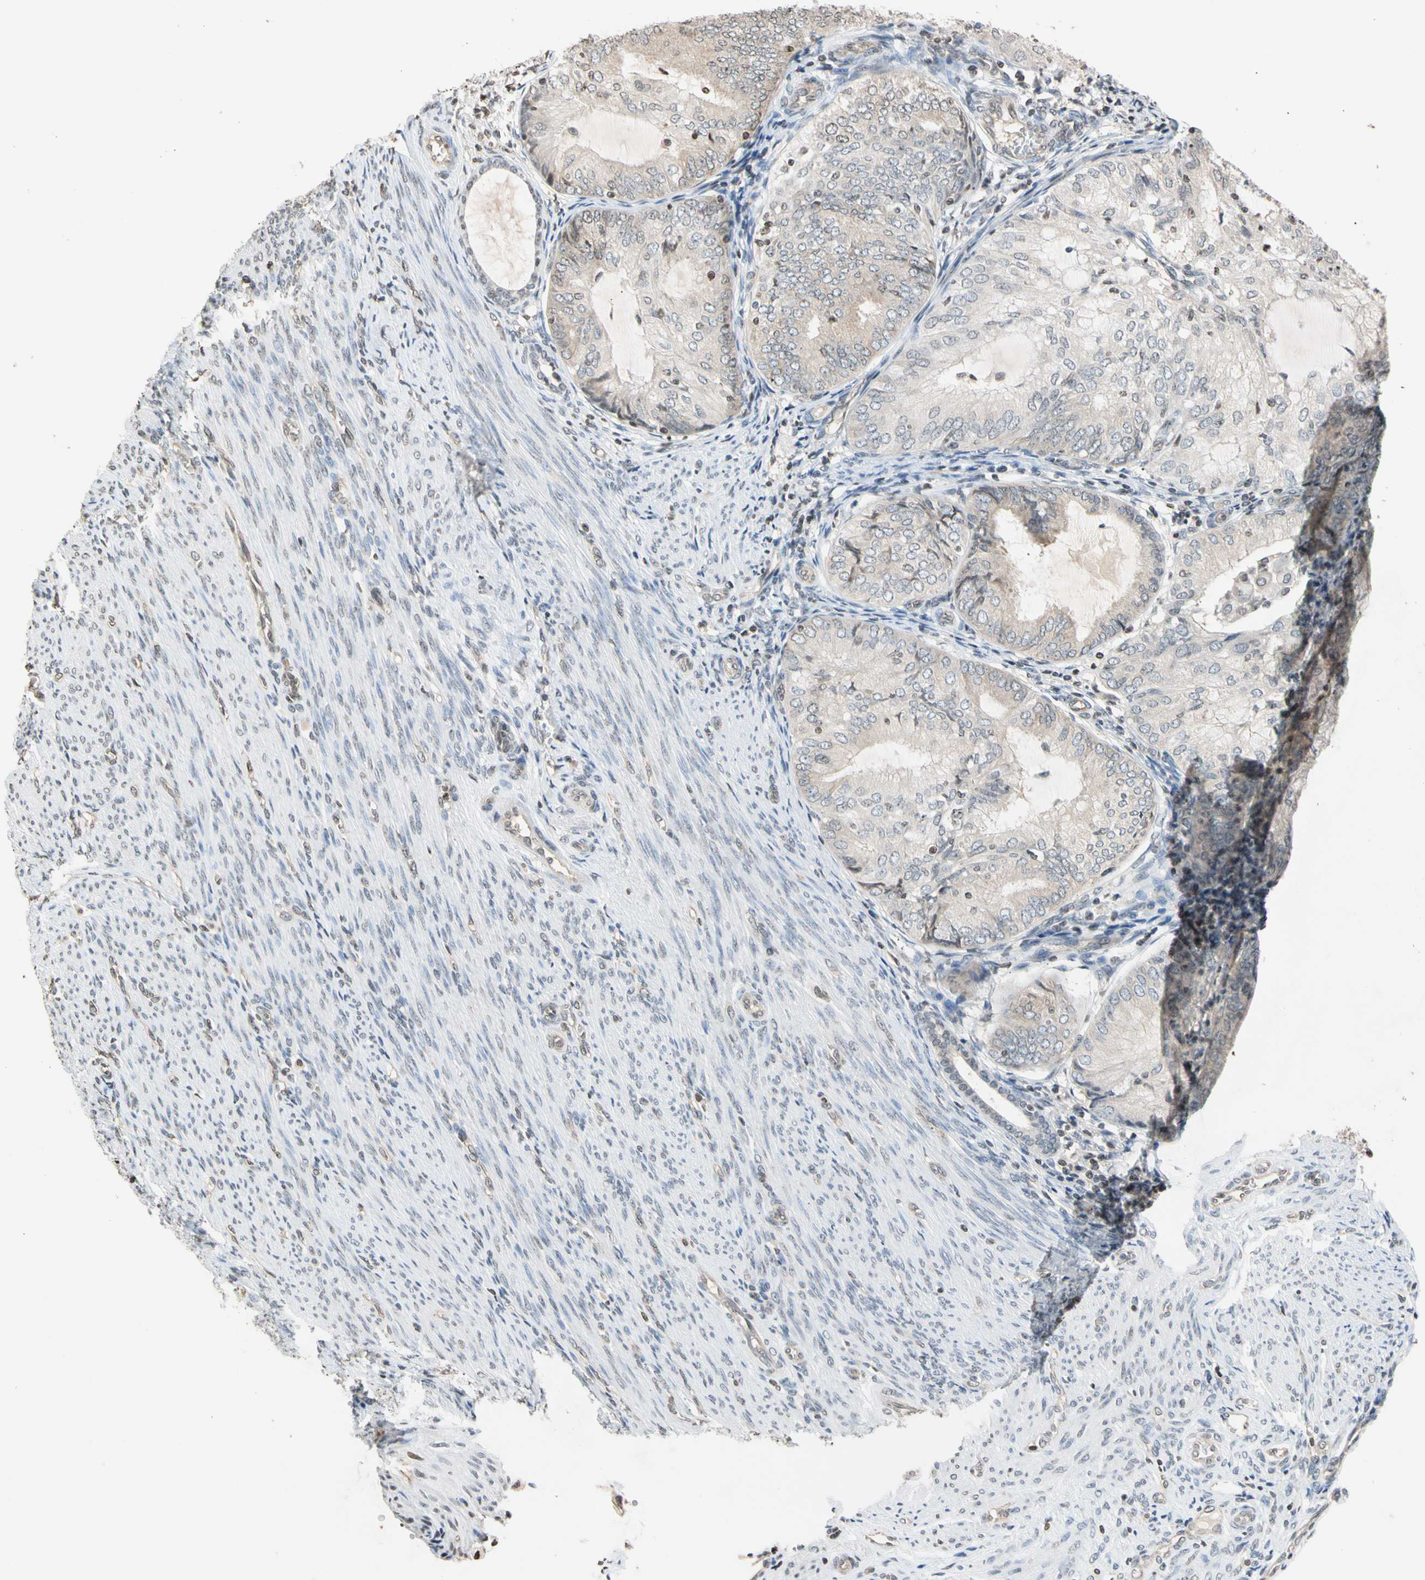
{"staining": {"intensity": "weak", "quantity": ">75%", "location": "cytoplasmic/membranous"}, "tissue": "endometrial cancer", "cell_type": "Tumor cells", "image_type": "cancer", "snomed": [{"axis": "morphology", "description": "Adenocarcinoma, NOS"}, {"axis": "topography", "description": "Endometrium"}], "caption": "Endometrial cancer (adenocarcinoma) stained with a protein marker demonstrates weak staining in tumor cells.", "gene": "GPX4", "patient": {"sex": "female", "age": 81}}